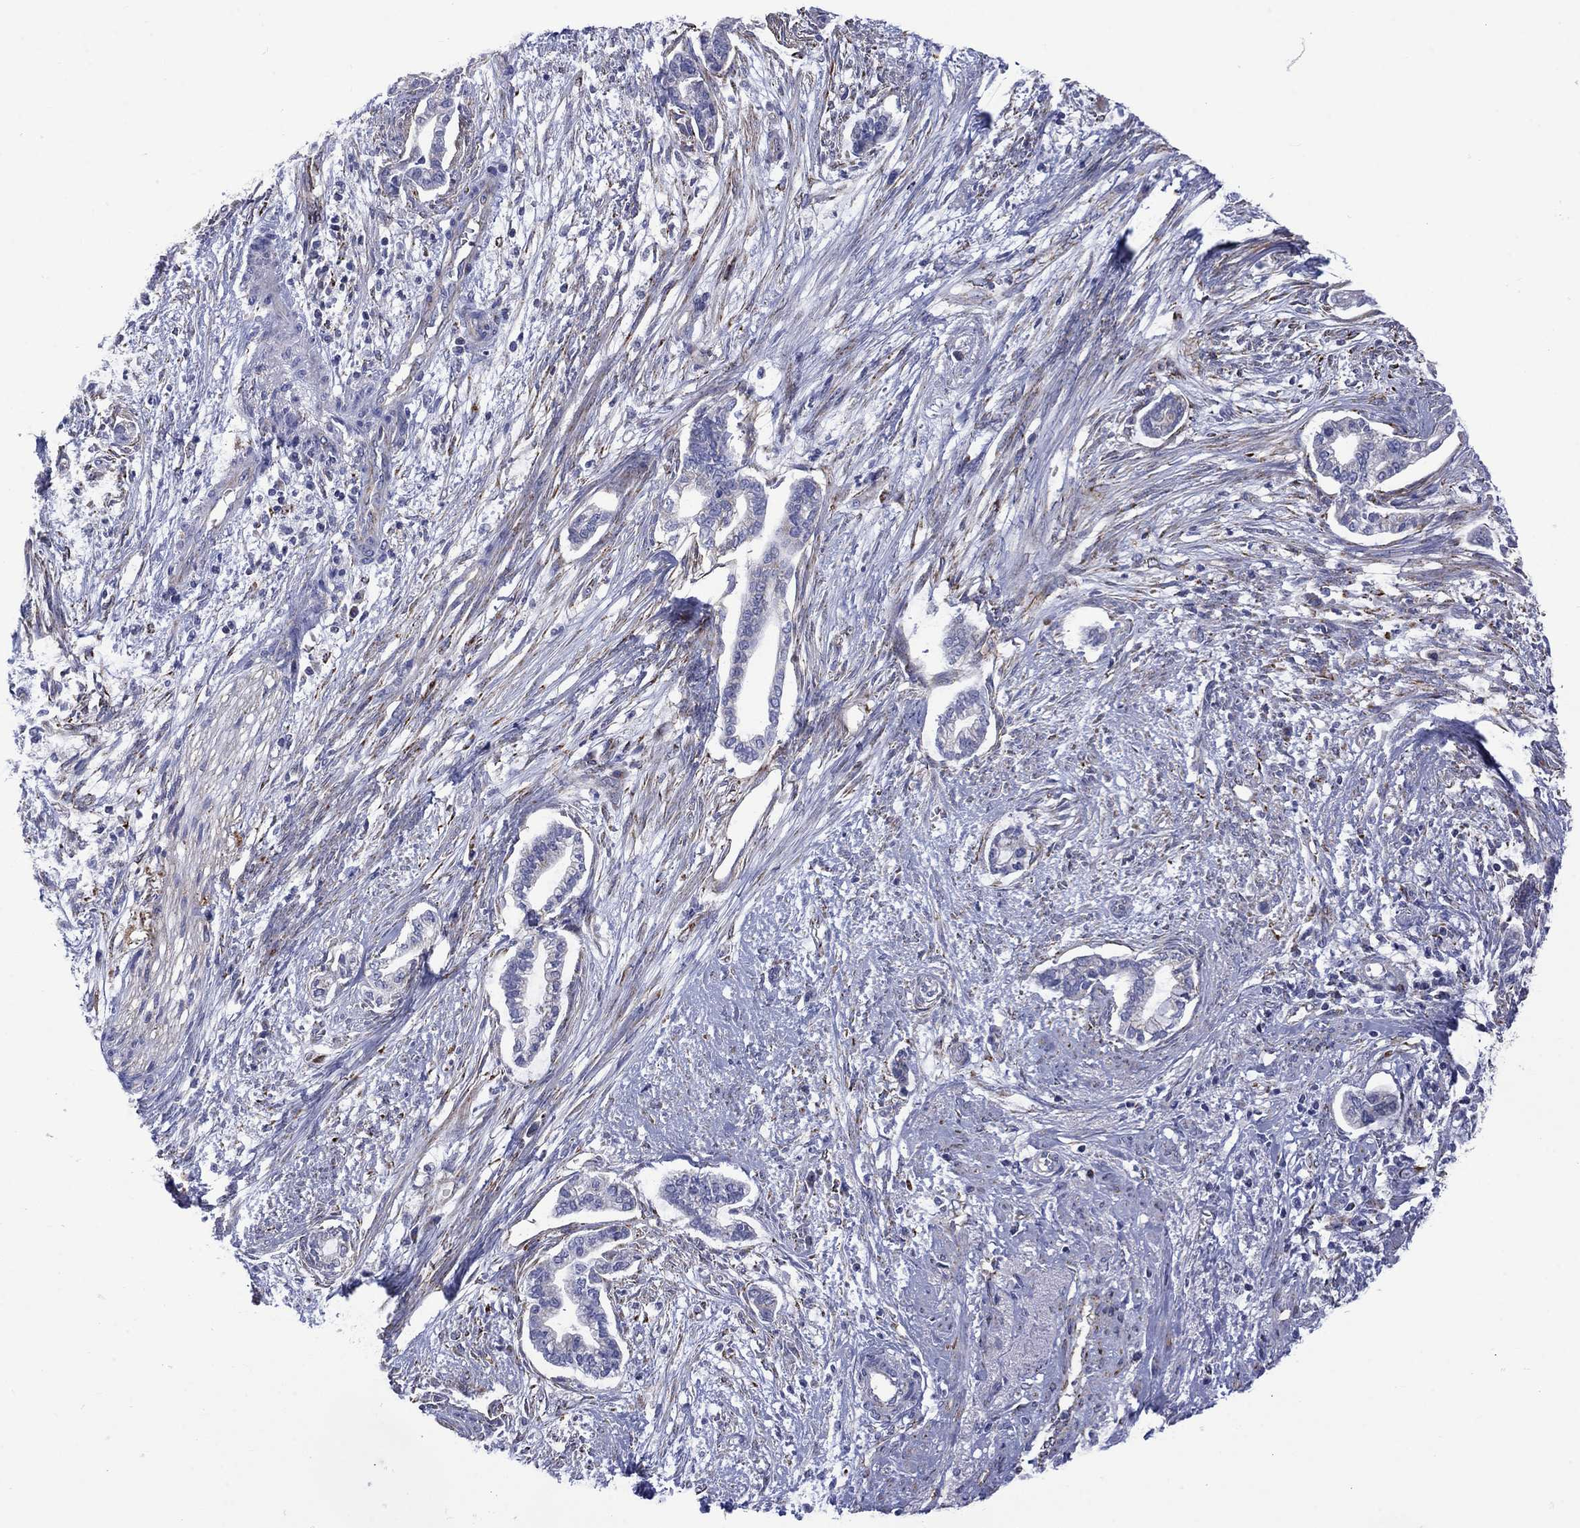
{"staining": {"intensity": "negative", "quantity": "none", "location": "none"}, "tissue": "cervical cancer", "cell_type": "Tumor cells", "image_type": "cancer", "snomed": [{"axis": "morphology", "description": "Adenocarcinoma, NOS"}, {"axis": "topography", "description": "Cervix"}], "caption": "An IHC photomicrograph of cervical cancer is shown. There is no staining in tumor cells of cervical cancer. The staining is performed using DAB (3,3'-diaminobenzidine) brown chromogen with nuclei counter-stained in using hematoxylin.", "gene": "CISD1", "patient": {"sex": "female", "age": 62}}